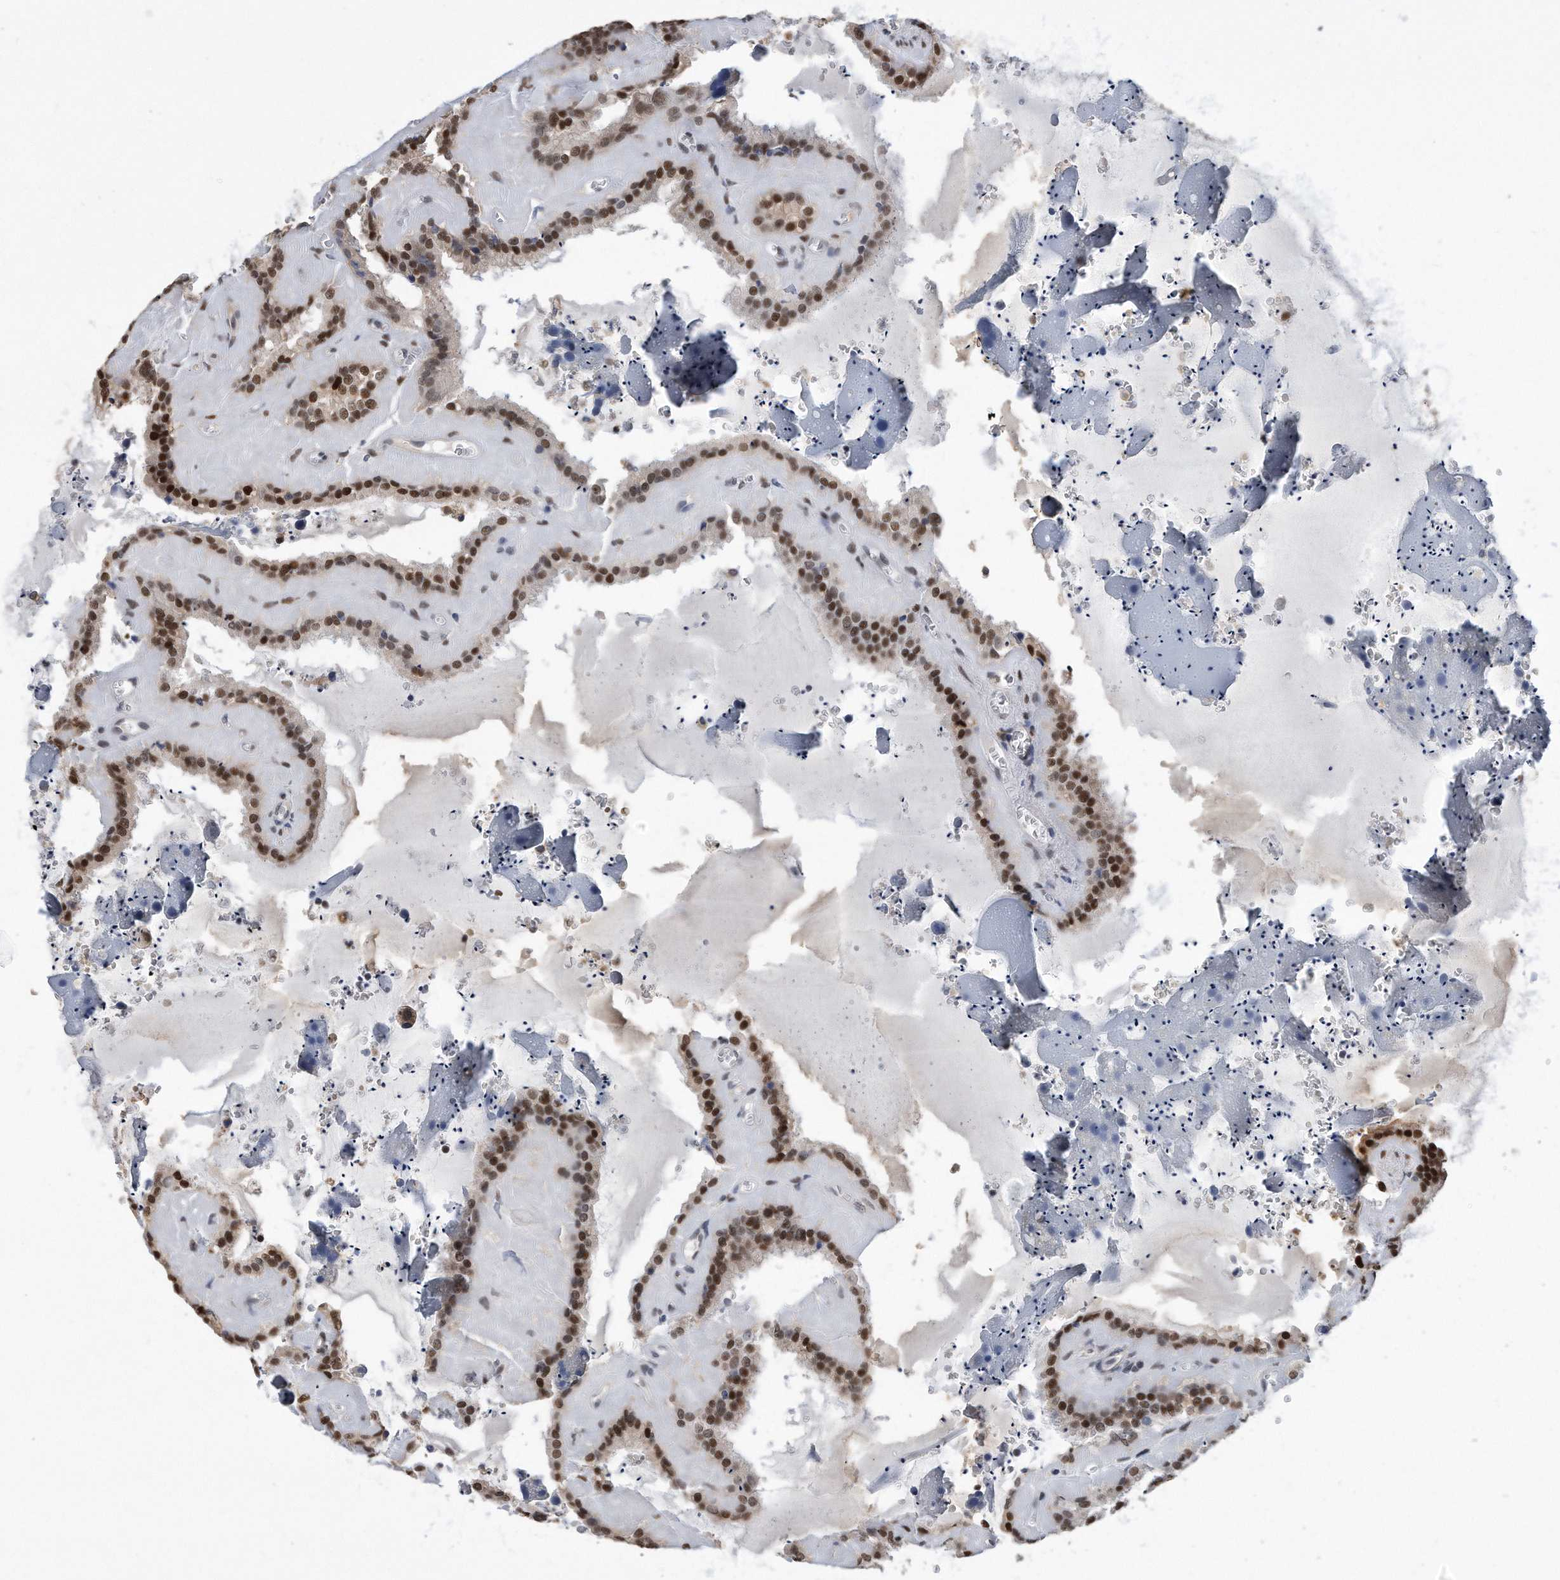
{"staining": {"intensity": "strong", "quantity": "25%-75%", "location": "nuclear"}, "tissue": "seminal vesicle", "cell_type": "Glandular cells", "image_type": "normal", "snomed": [{"axis": "morphology", "description": "Normal tissue, NOS"}, {"axis": "topography", "description": "Prostate"}, {"axis": "topography", "description": "Seminal veicle"}], "caption": "Human seminal vesicle stained with a brown dye demonstrates strong nuclear positive expression in approximately 25%-75% of glandular cells.", "gene": "PCNA", "patient": {"sex": "male", "age": 59}}